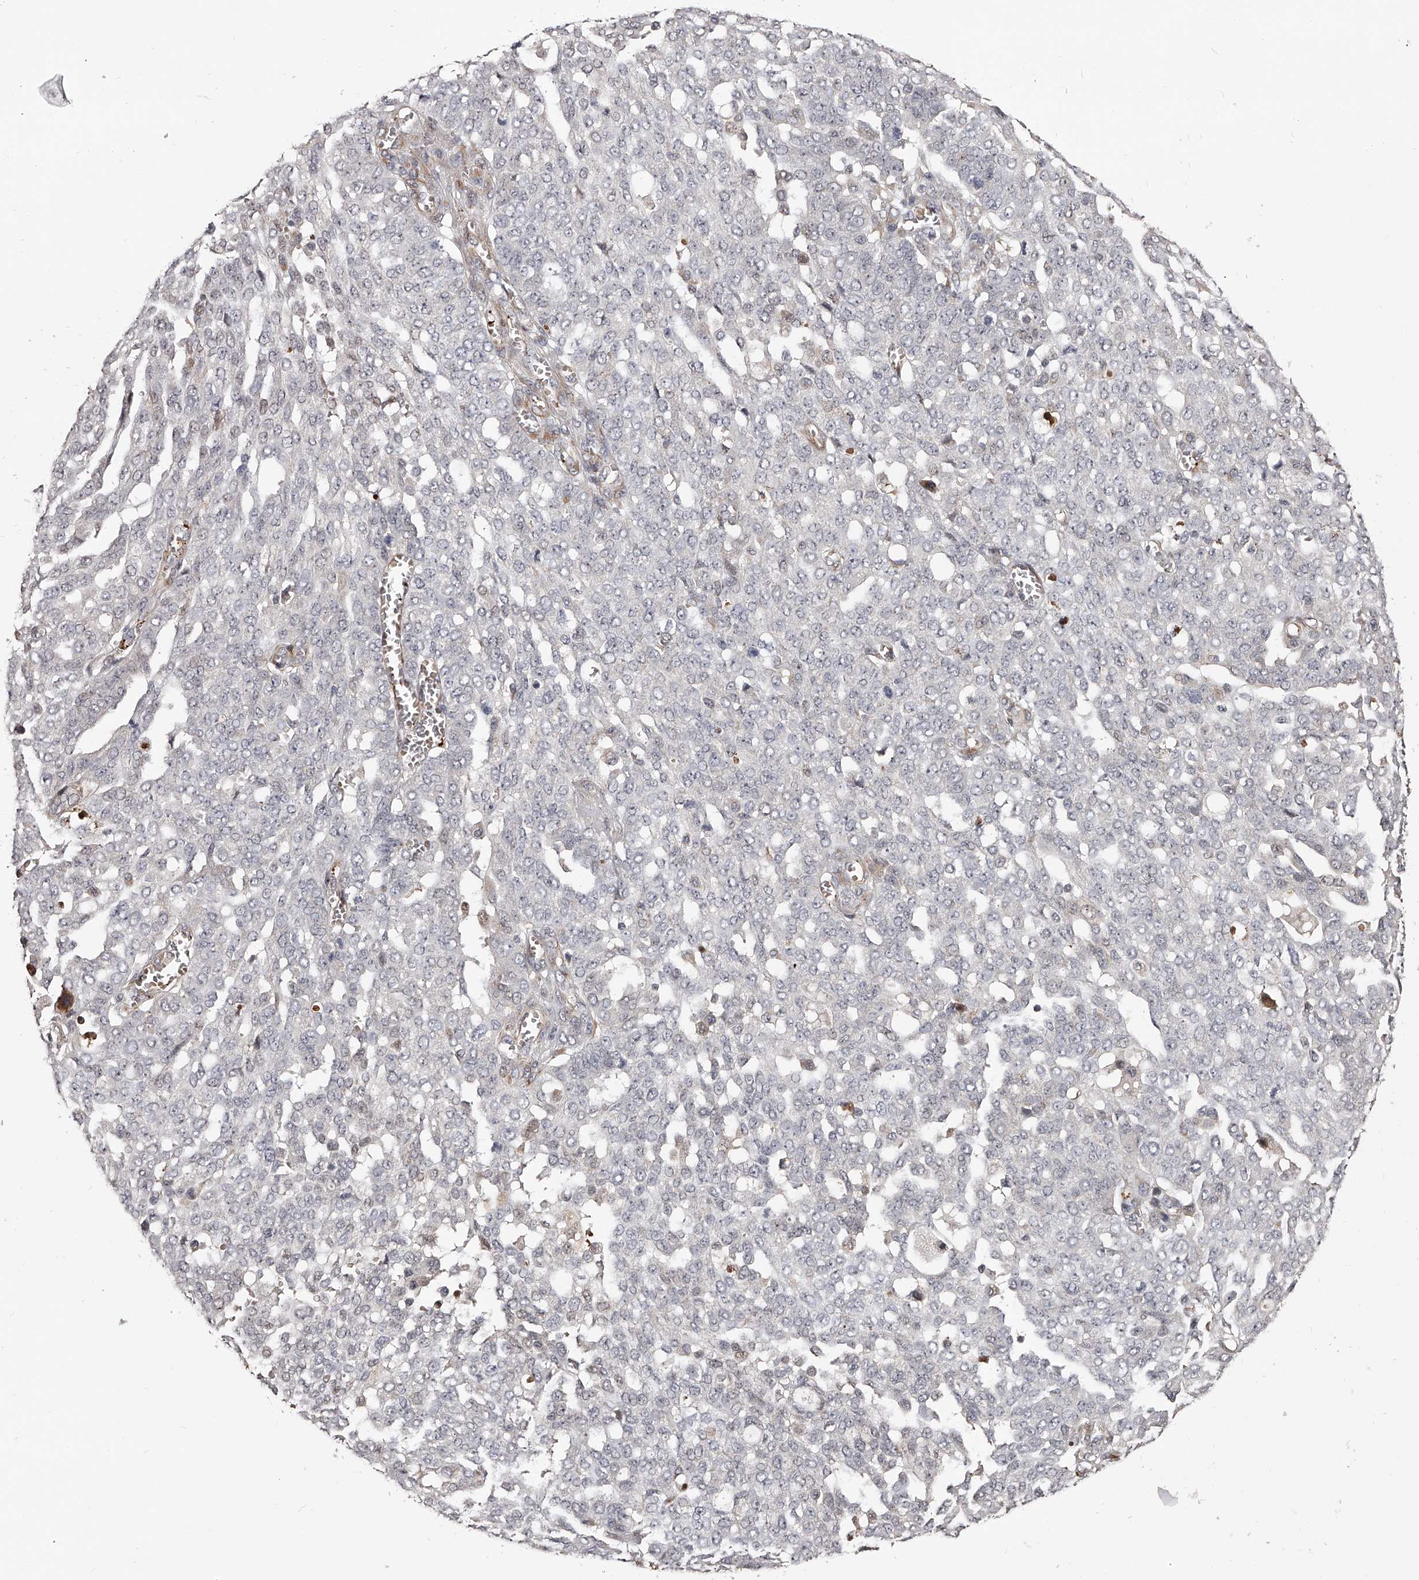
{"staining": {"intensity": "negative", "quantity": "none", "location": "none"}, "tissue": "ovarian cancer", "cell_type": "Tumor cells", "image_type": "cancer", "snomed": [{"axis": "morphology", "description": "Cystadenocarcinoma, serous, NOS"}, {"axis": "topography", "description": "Soft tissue"}, {"axis": "topography", "description": "Ovary"}], "caption": "A histopathology image of human ovarian cancer is negative for staining in tumor cells.", "gene": "URGCP", "patient": {"sex": "female", "age": 57}}